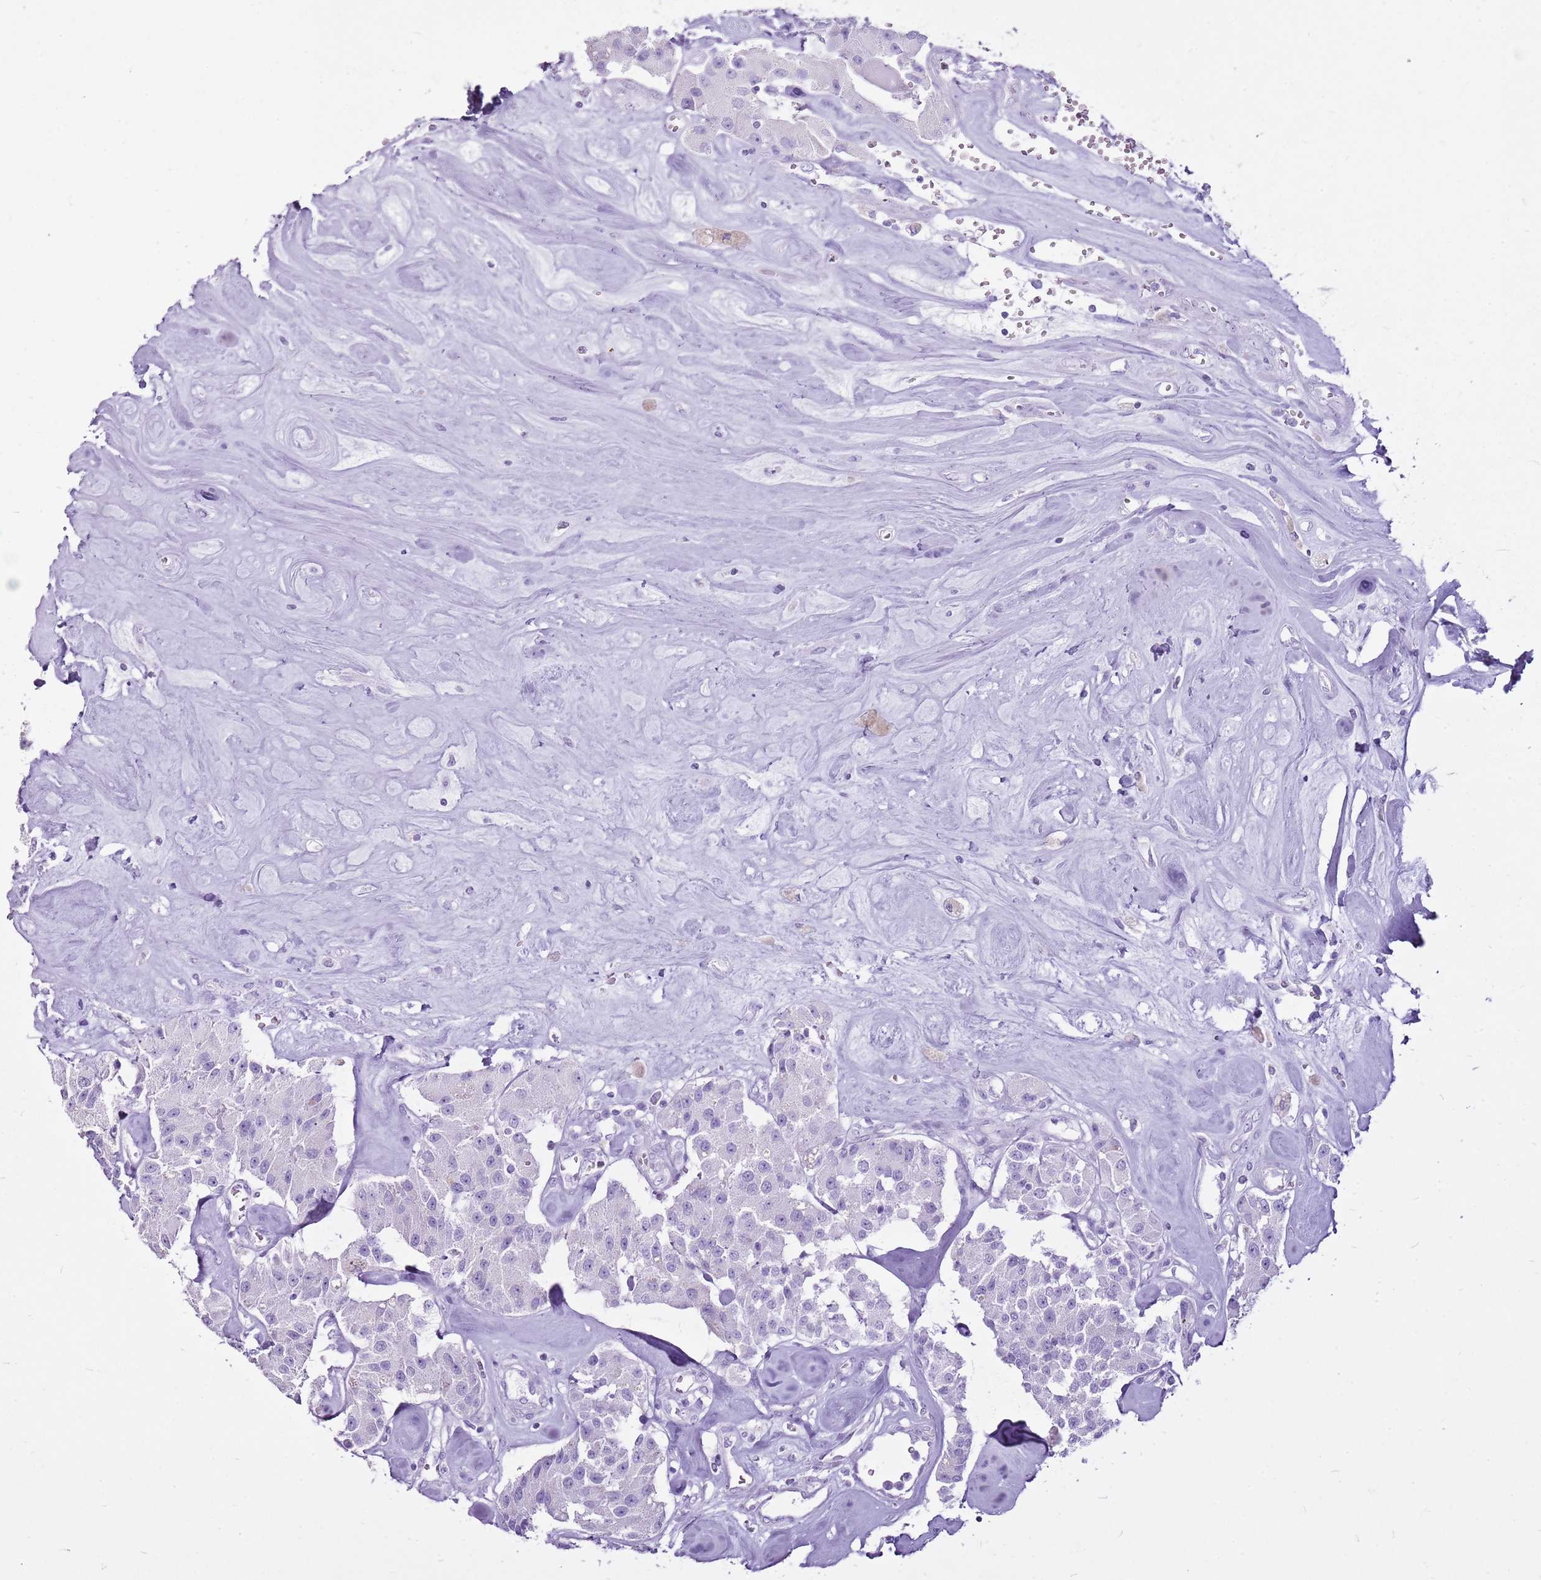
{"staining": {"intensity": "negative", "quantity": "none", "location": "none"}, "tissue": "carcinoid", "cell_type": "Tumor cells", "image_type": "cancer", "snomed": [{"axis": "morphology", "description": "Carcinoid, malignant, NOS"}, {"axis": "topography", "description": "Pancreas"}], "caption": "An IHC photomicrograph of malignant carcinoid is shown. There is no staining in tumor cells of malignant carcinoid. Brightfield microscopy of immunohistochemistry (IHC) stained with DAB (brown) and hematoxylin (blue), captured at high magnification.", "gene": "CNFN", "patient": {"sex": "male", "age": 41}}